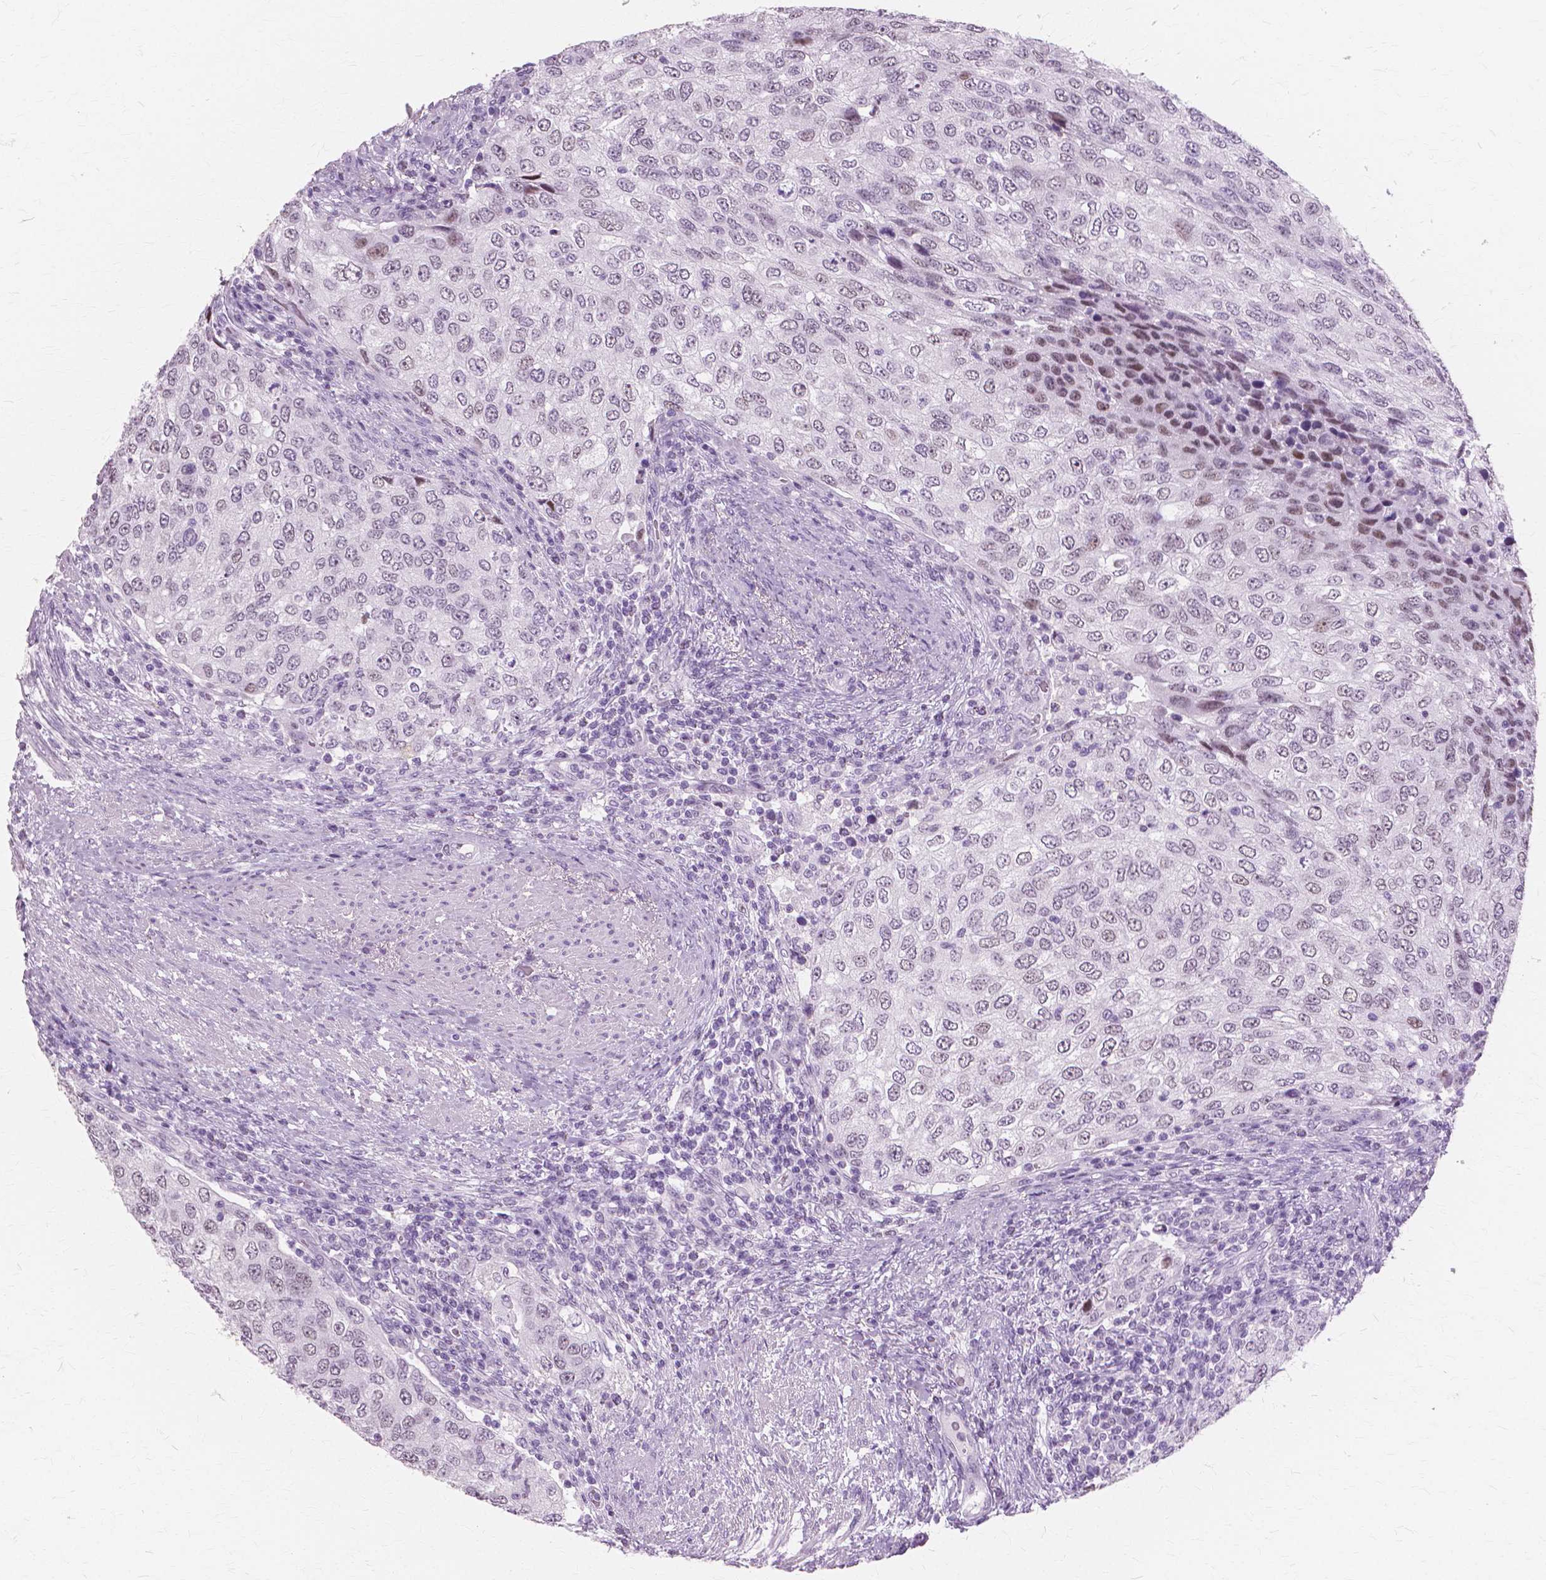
{"staining": {"intensity": "negative", "quantity": "none", "location": "none"}, "tissue": "urothelial cancer", "cell_type": "Tumor cells", "image_type": "cancer", "snomed": [{"axis": "morphology", "description": "Urothelial carcinoma, High grade"}, {"axis": "topography", "description": "Urinary bladder"}], "caption": "Tumor cells are negative for brown protein staining in urothelial cancer.", "gene": "SFTPD", "patient": {"sex": "female", "age": 78}}